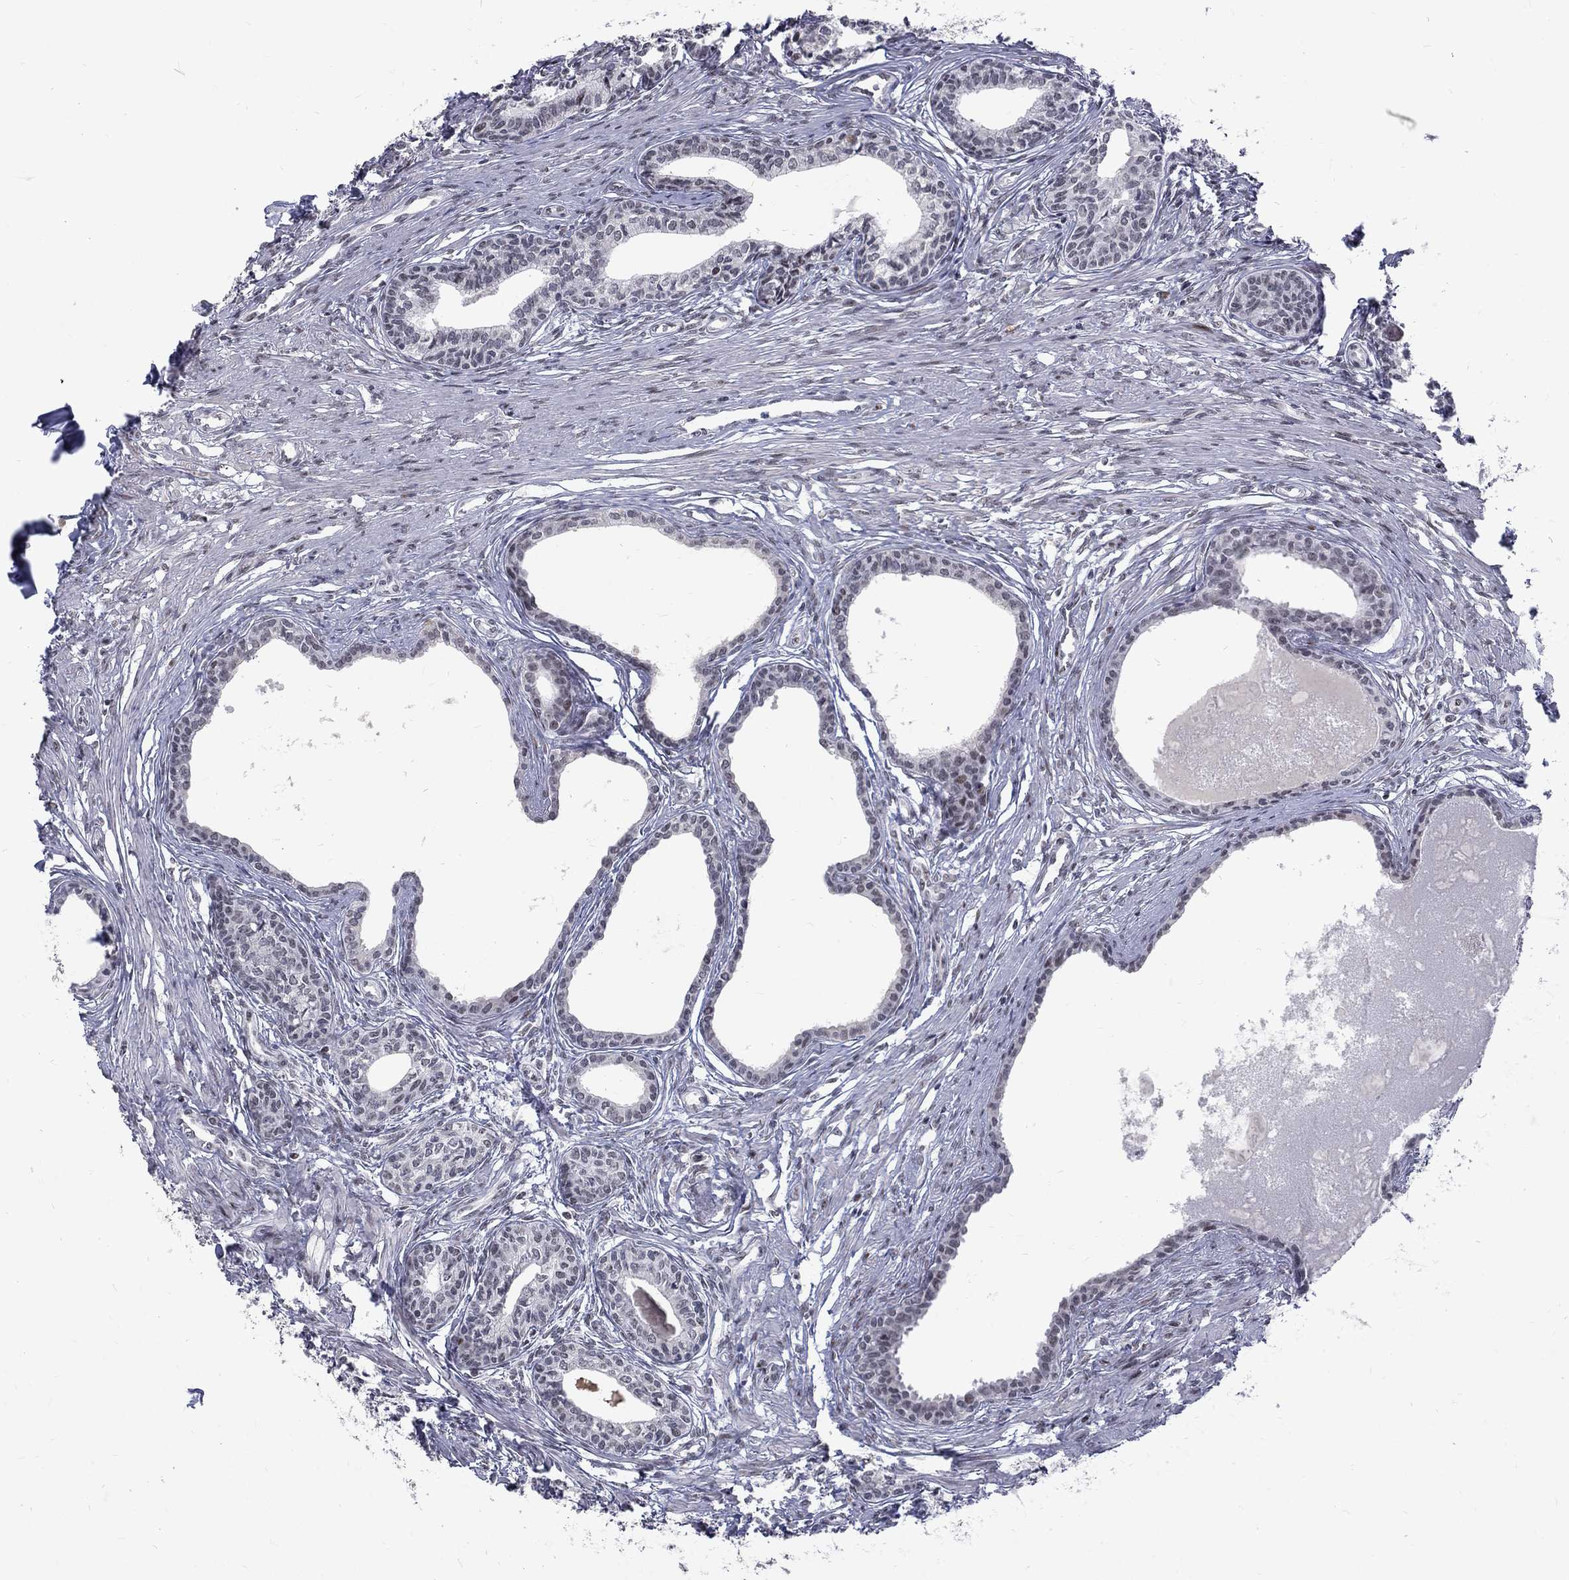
{"staining": {"intensity": "negative", "quantity": "none", "location": "none"}, "tissue": "prostate", "cell_type": "Glandular cells", "image_type": "normal", "snomed": [{"axis": "morphology", "description": "Normal tissue, NOS"}, {"axis": "topography", "description": "Prostate"}], "caption": "Prostate stained for a protein using immunohistochemistry (IHC) exhibits no expression glandular cells.", "gene": "TCEAL1", "patient": {"sex": "male", "age": 60}}